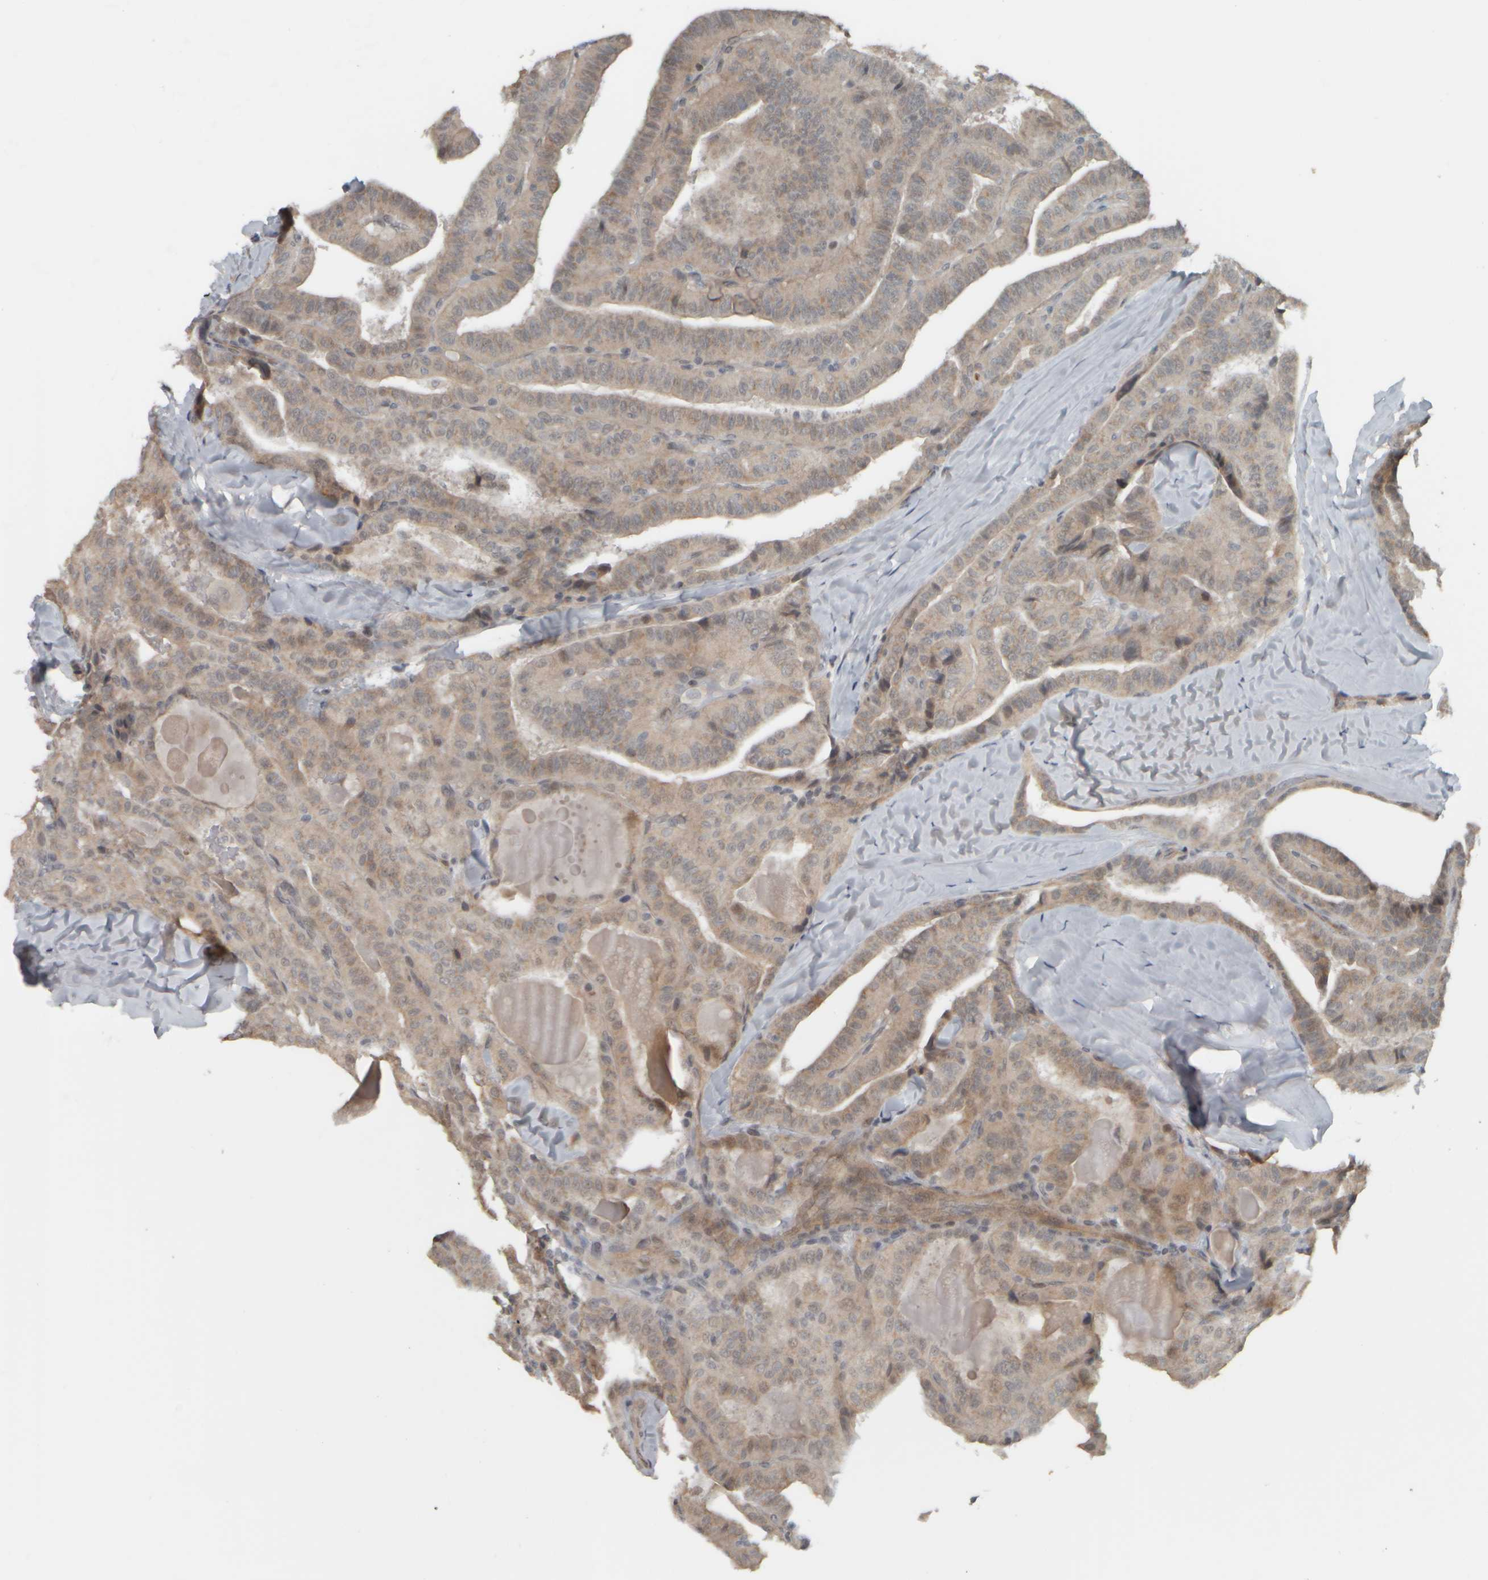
{"staining": {"intensity": "weak", "quantity": "25%-75%", "location": "cytoplasmic/membranous,nuclear"}, "tissue": "thyroid cancer", "cell_type": "Tumor cells", "image_type": "cancer", "snomed": [{"axis": "morphology", "description": "Papillary adenocarcinoma, NOS"}, {"axis": "topography", "description": "Thyroid gland"}], "caption": "IHC histopathology image of neoplastic tissue: thyroid cancer stained using immunohistochemistry shows low levels of weak protein expression localized specifically in the cytoplasmic/membranous and nuclear of tumor cells, appearing as a cytoplasmic/membranous and nuclear brown color.", "gene": "NAPG", "patient": {"sex": "male", "age": 77}}